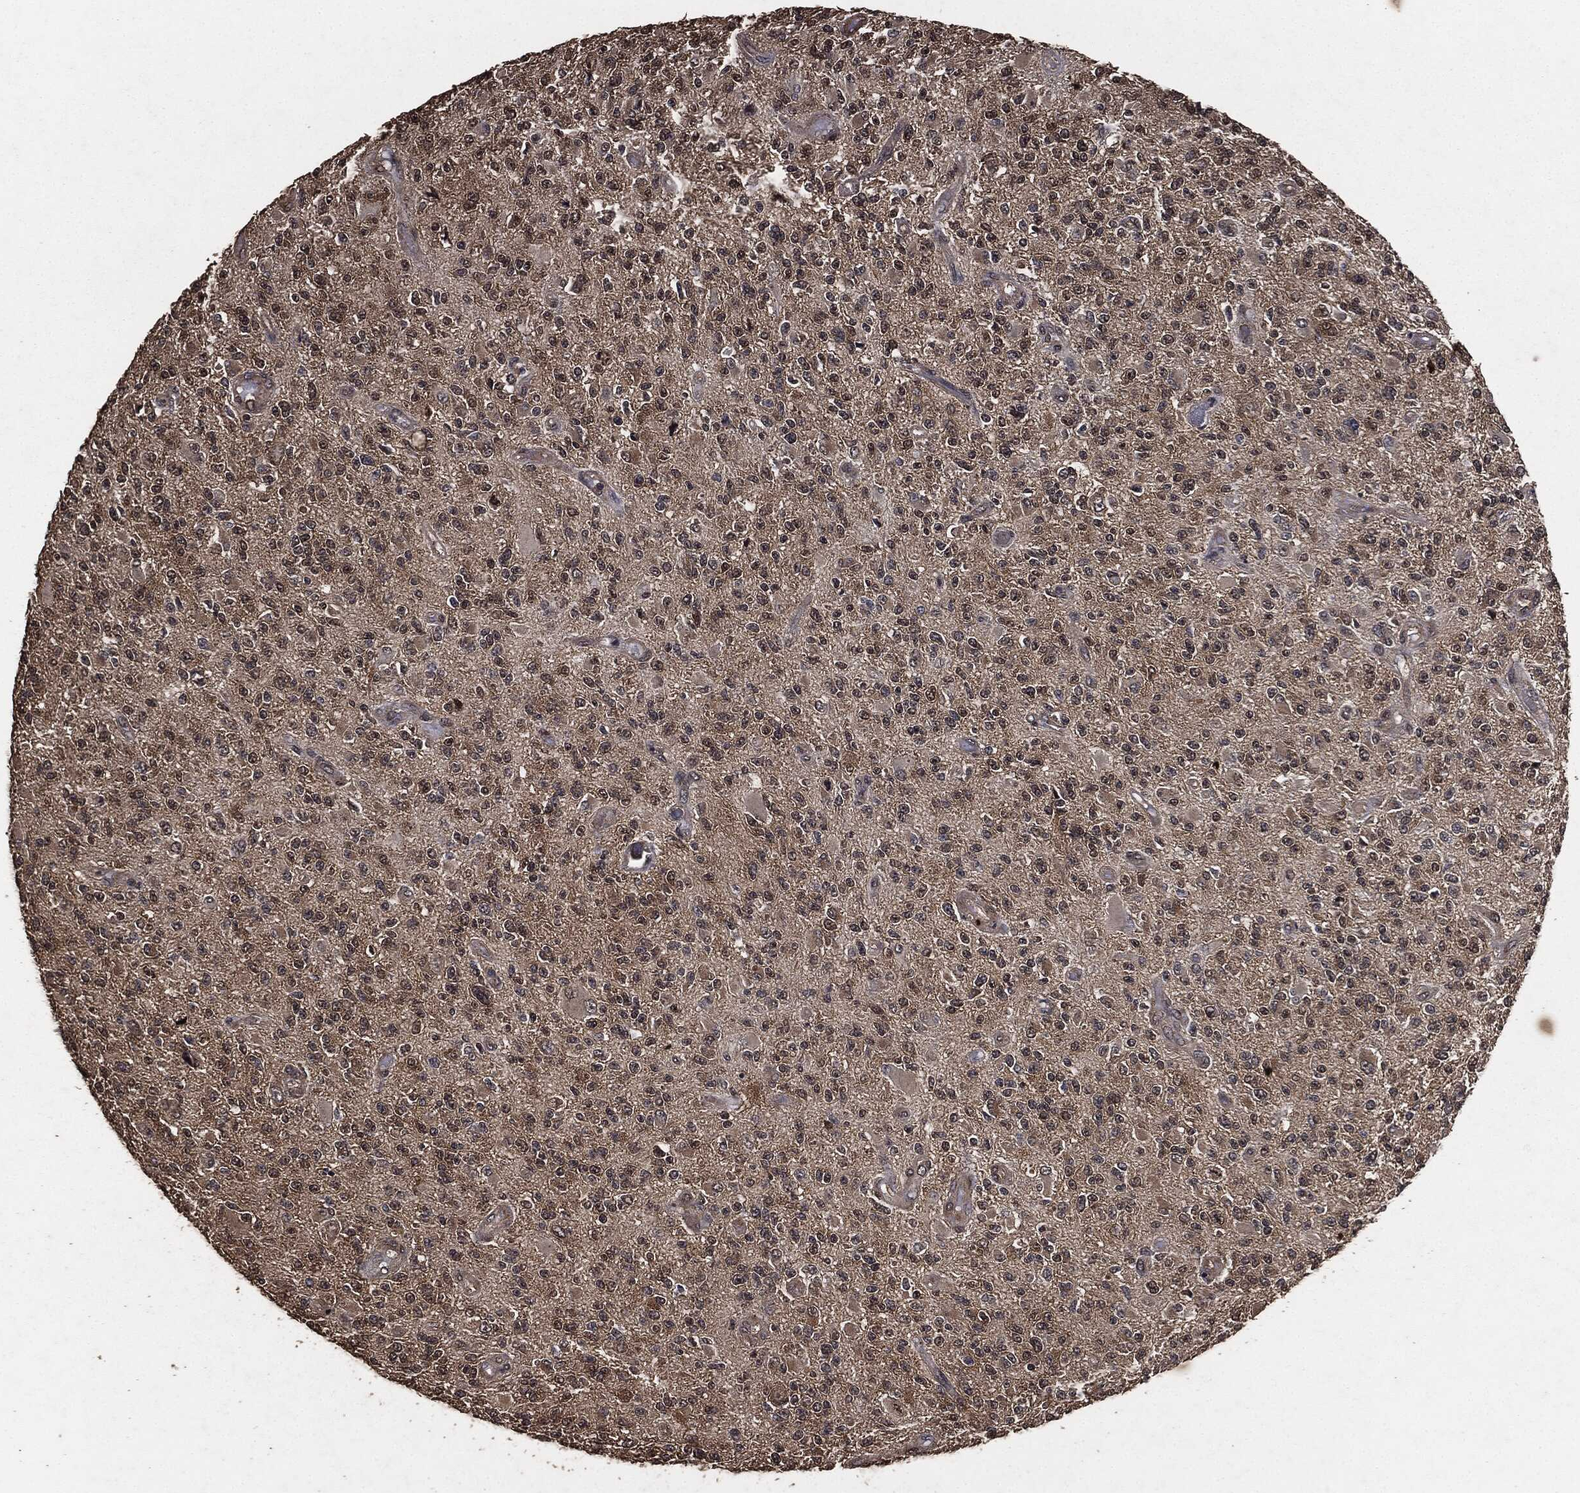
{"staining": {"intensity": "weak", "quantity": "<25%", "location": "cytoplasmic/membranous"}, "tissue": "glioma", "cell_type": "Tumor cells", "image_type": "cancer", "snomed": [{"axis": "morphology", "description": "Glioma, malignant, High grade"}, {"axis": "topography", "description": "Brain"}], "caption": "An immunohistochemistry (IHC) histopathology image of malignant glioma (high-grade) is shown. There is no staining in tumor cells of malignant glioma (high-grade).", "gene": "AKT1S1", "patient": {"sex": "female", "age": 63}}